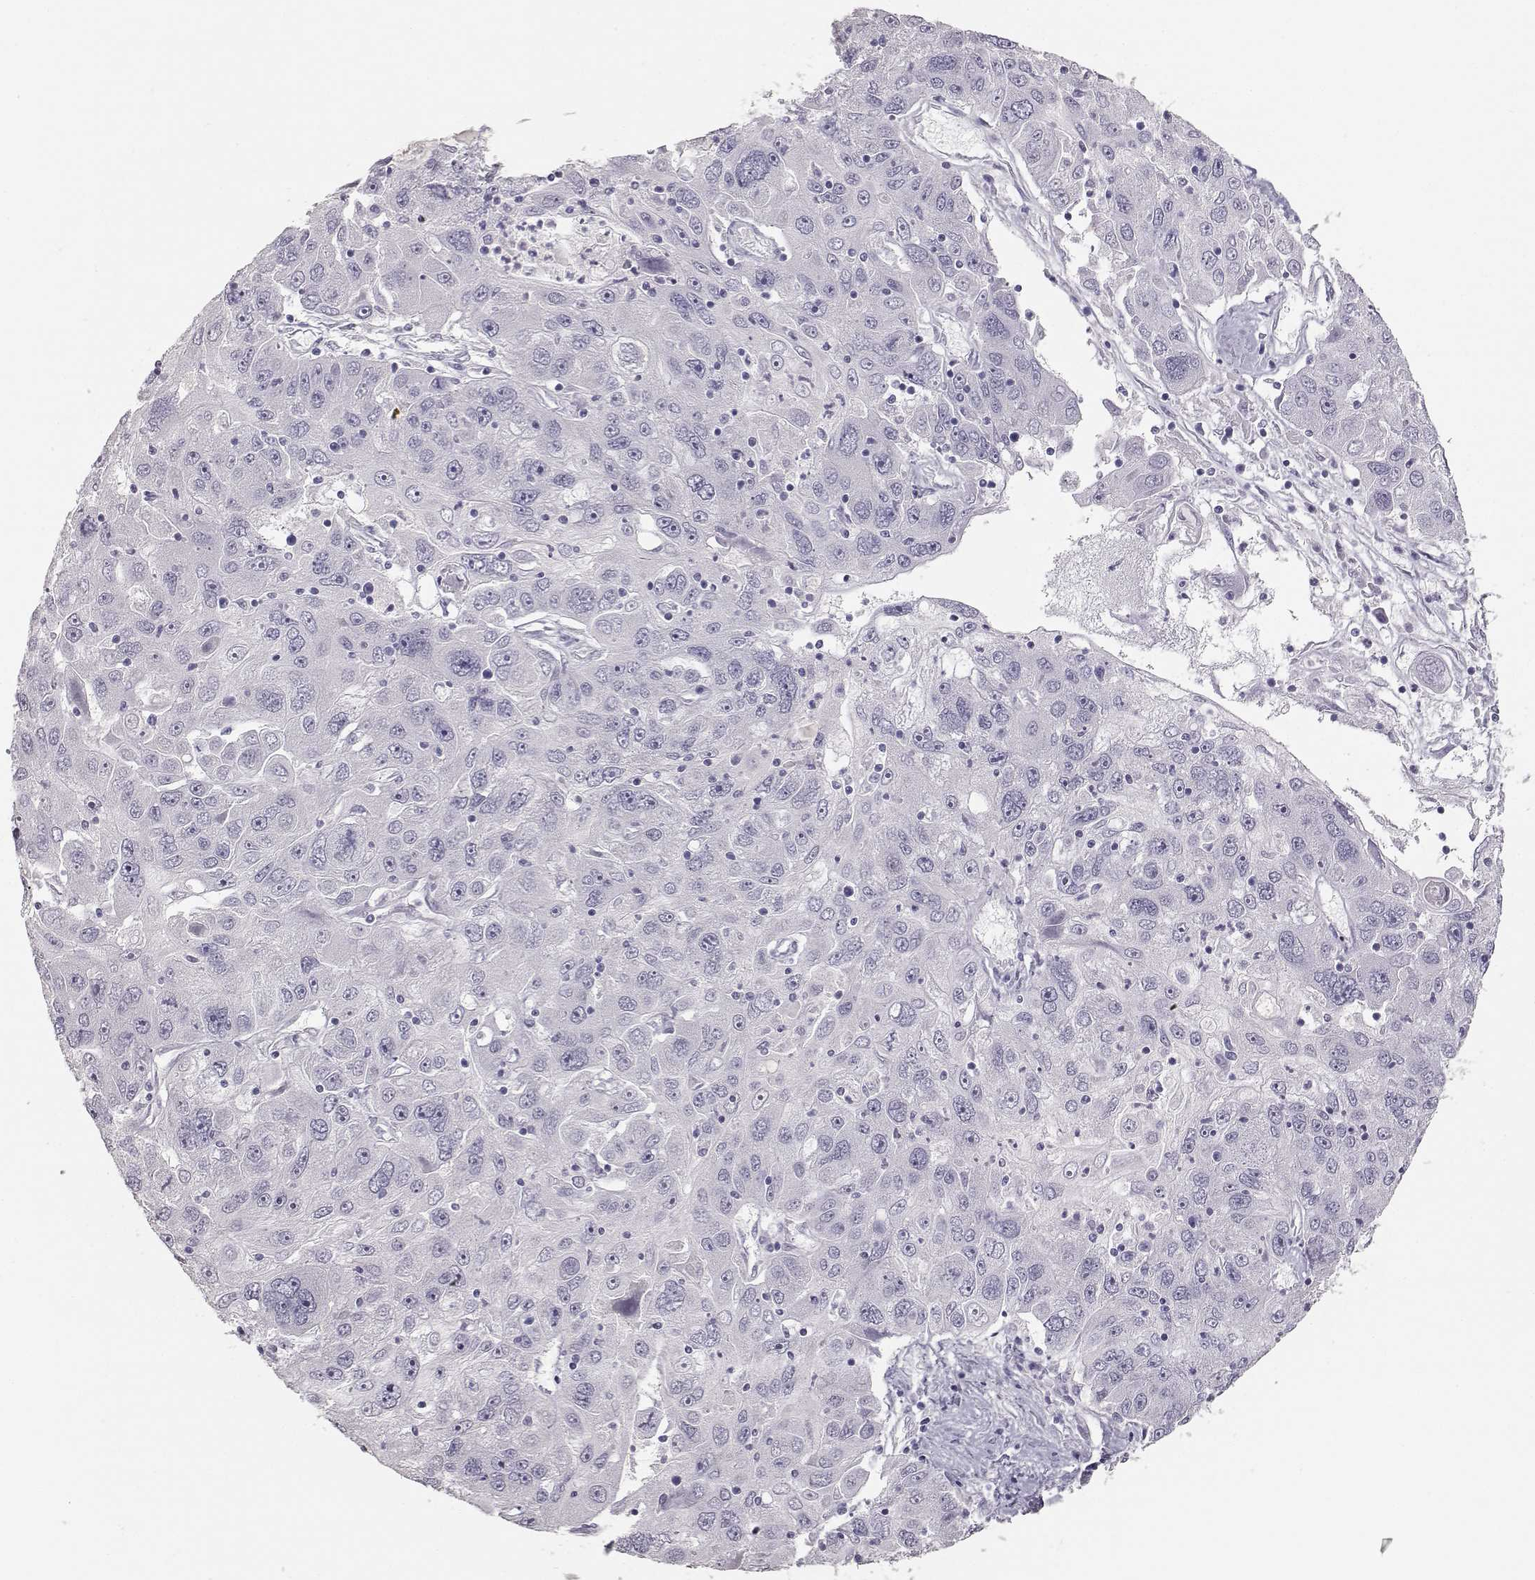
{"staining": {"intensity": "negative", "quantity": "none", "location": "none"}, "tissue": "stomach cancer", "cell_type": "Tumor cells", "image_type": "cancer", "snomed": [{"axis": "morphology", "description": "Adenocarcinoma, NOS"}, {"axis": "topography", "description": "Stomach"}], "caption": "Human adenocarcinoma (stomach) stained for a protein using immunohistochemistry exhibits no staining in tumor cells.", "gene": "TKTL1", "patient": {"sex": "male", "age": 56}}